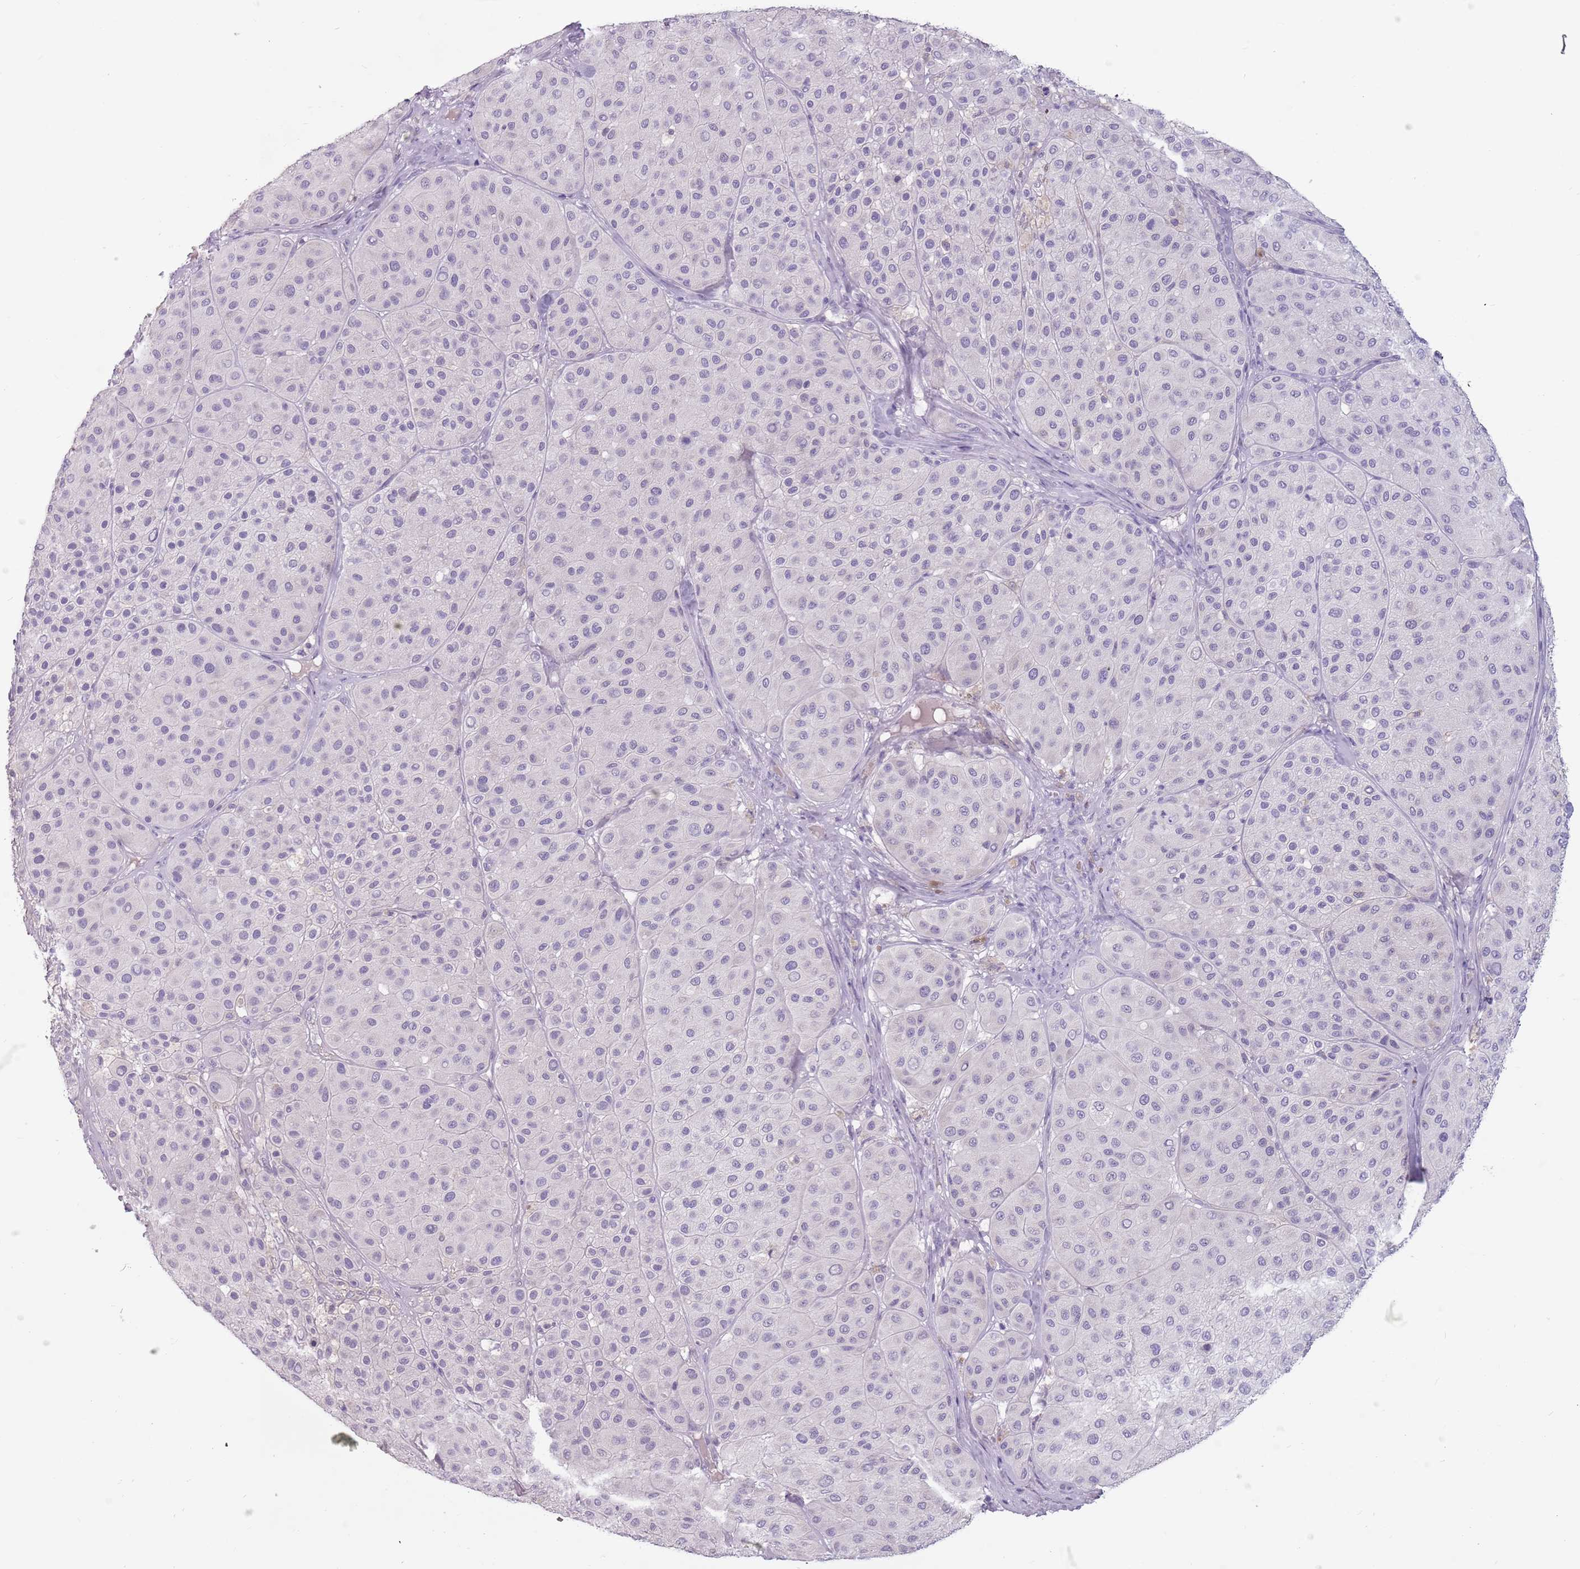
{"staining": {"intensity": "negative", "quantity": "none", "location": "none"}, "tissue": "melanoma", "cell_type": "Tumor cells", "image_type": "cancer", "snomed": [{"axis": "morphology", "description": "Malignant melanoma, Metastatic site"}, {"axis": "topography", "description": "Smooth muscle"}], "caption": "IHC of malignant melanoma (metastatic site) displays no positivity in tumor cells.", "gene": "CEP19", "patient": {"sex": "male", "age": 41}}